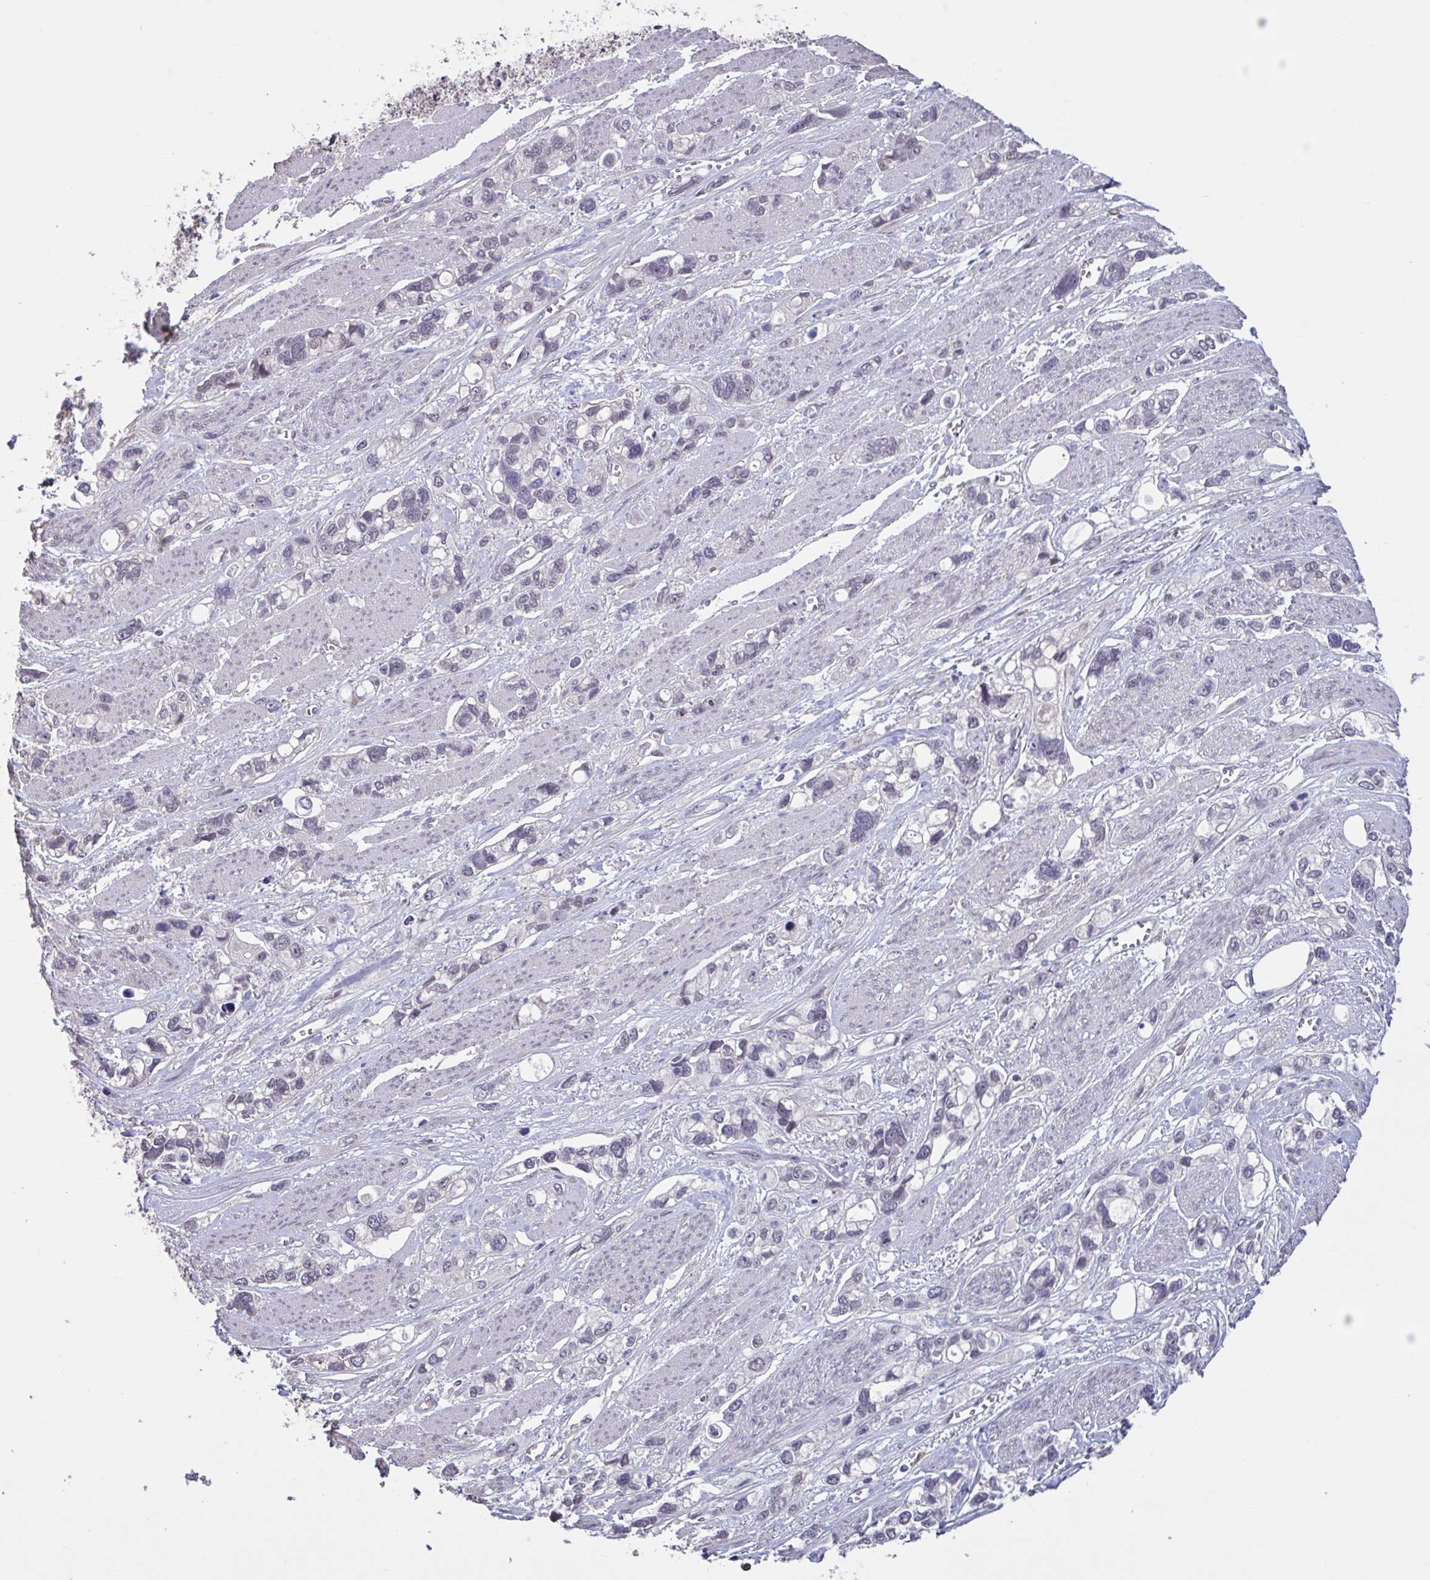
{"staining": {"intensity": "weak", "quantity": "<25%", "location": "nuclear"}, "tissue": "stomach cancer", "cell_type": "Tumor cells", "image_type": "cancer", "snomed": [{"axis": "morphology", "description": "Adenocarcinoma, NOS"}, {"axis": "topography", "description": "Stomach, upper"}], "caption": "An image of human stomach adenocarcinoma is negative for staining in tumor cells. Nuclei are stained in blue.", "gene": "ZNF414", "patient": {"sex": "female", "age": 81}}